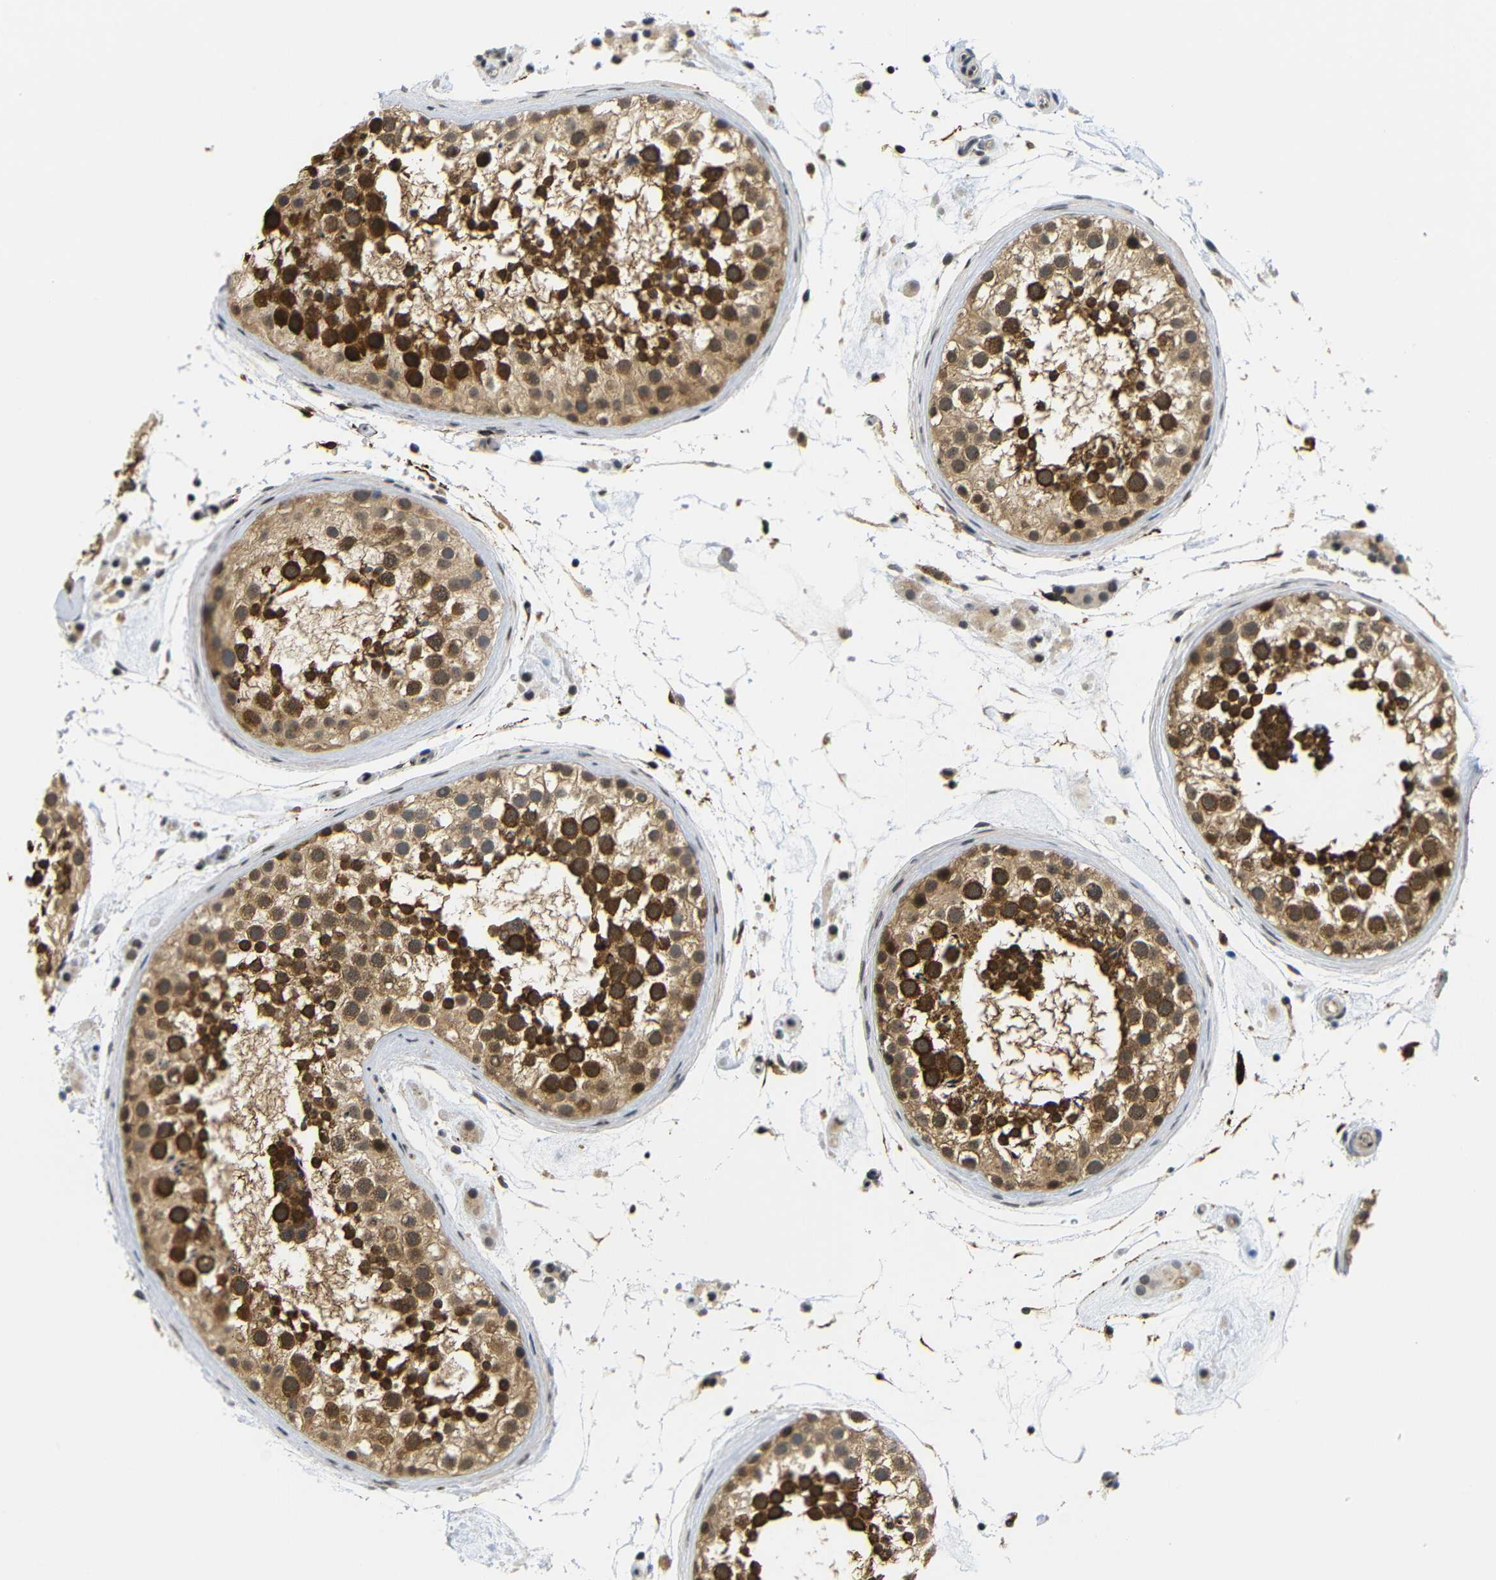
{"staining": {"intensity": "strong", "quantity": ">75%", "location": "cytoplasmic/membranous"}, "tissue": "testis", "cell_type": "Cells in seminiferous ducts", "image_type": "normal", "snomed": [{"axis": "morphology", "description": "Normal tissue, NOS"}, {"axis": "topography", "description": "Testis"}], "caption": "Benign testis displays strong cytoplasmic/membranous staining in about >75% of cells in seminiferous ducts, visualized by immunohistochemistry. The staining was performed using DAB, with brown indicating positive protein expression. Nuclei are stained blue with hematoxylin.", "gene": "GJA5", "patient": {"sex": "male", "age": 46}}